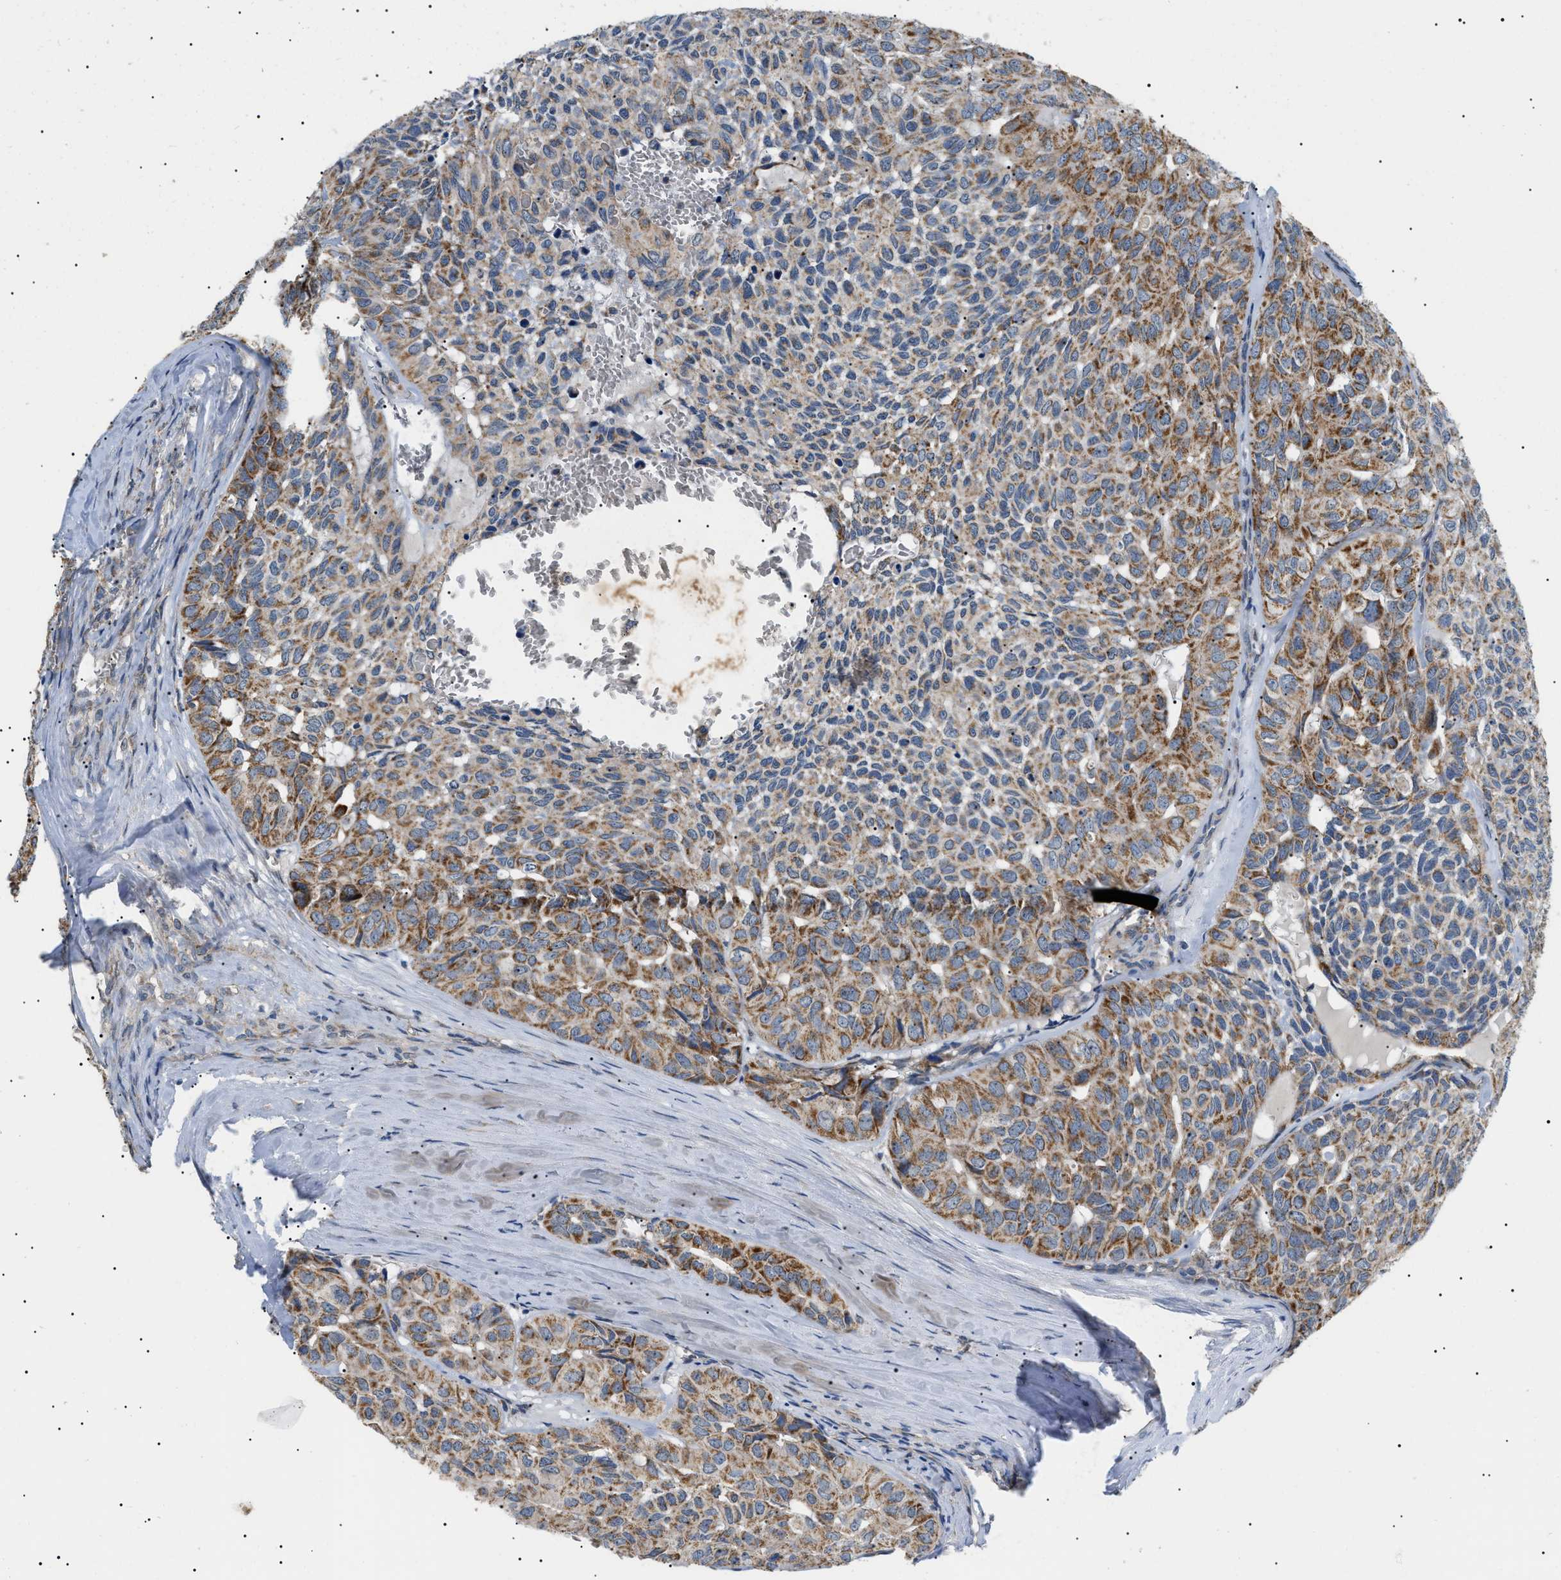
{"staining": {"intensity": "moderate", "quantity": ">75%", "location": "cytoplasmic/membranous"}, "tissue": "head and neck cancer", "cell_type": "Tumor cells", "image_type": "cancer", "snomed": [{"axis": "morphology", "description": "Adenocarcinoma, NOS"}, {"axis": "topography", "description": "Salivary gland, NOS"}, {"axis": "topography", "description": "Head-Neck"}], "caption": "Protein analysis of head and neck cancer tissue displays moderate cytoplasmic/membranous positivity in about >75% of tumor cells.", "gene": "TOMM6", "patient": {"sex": "female", "age": 76}}